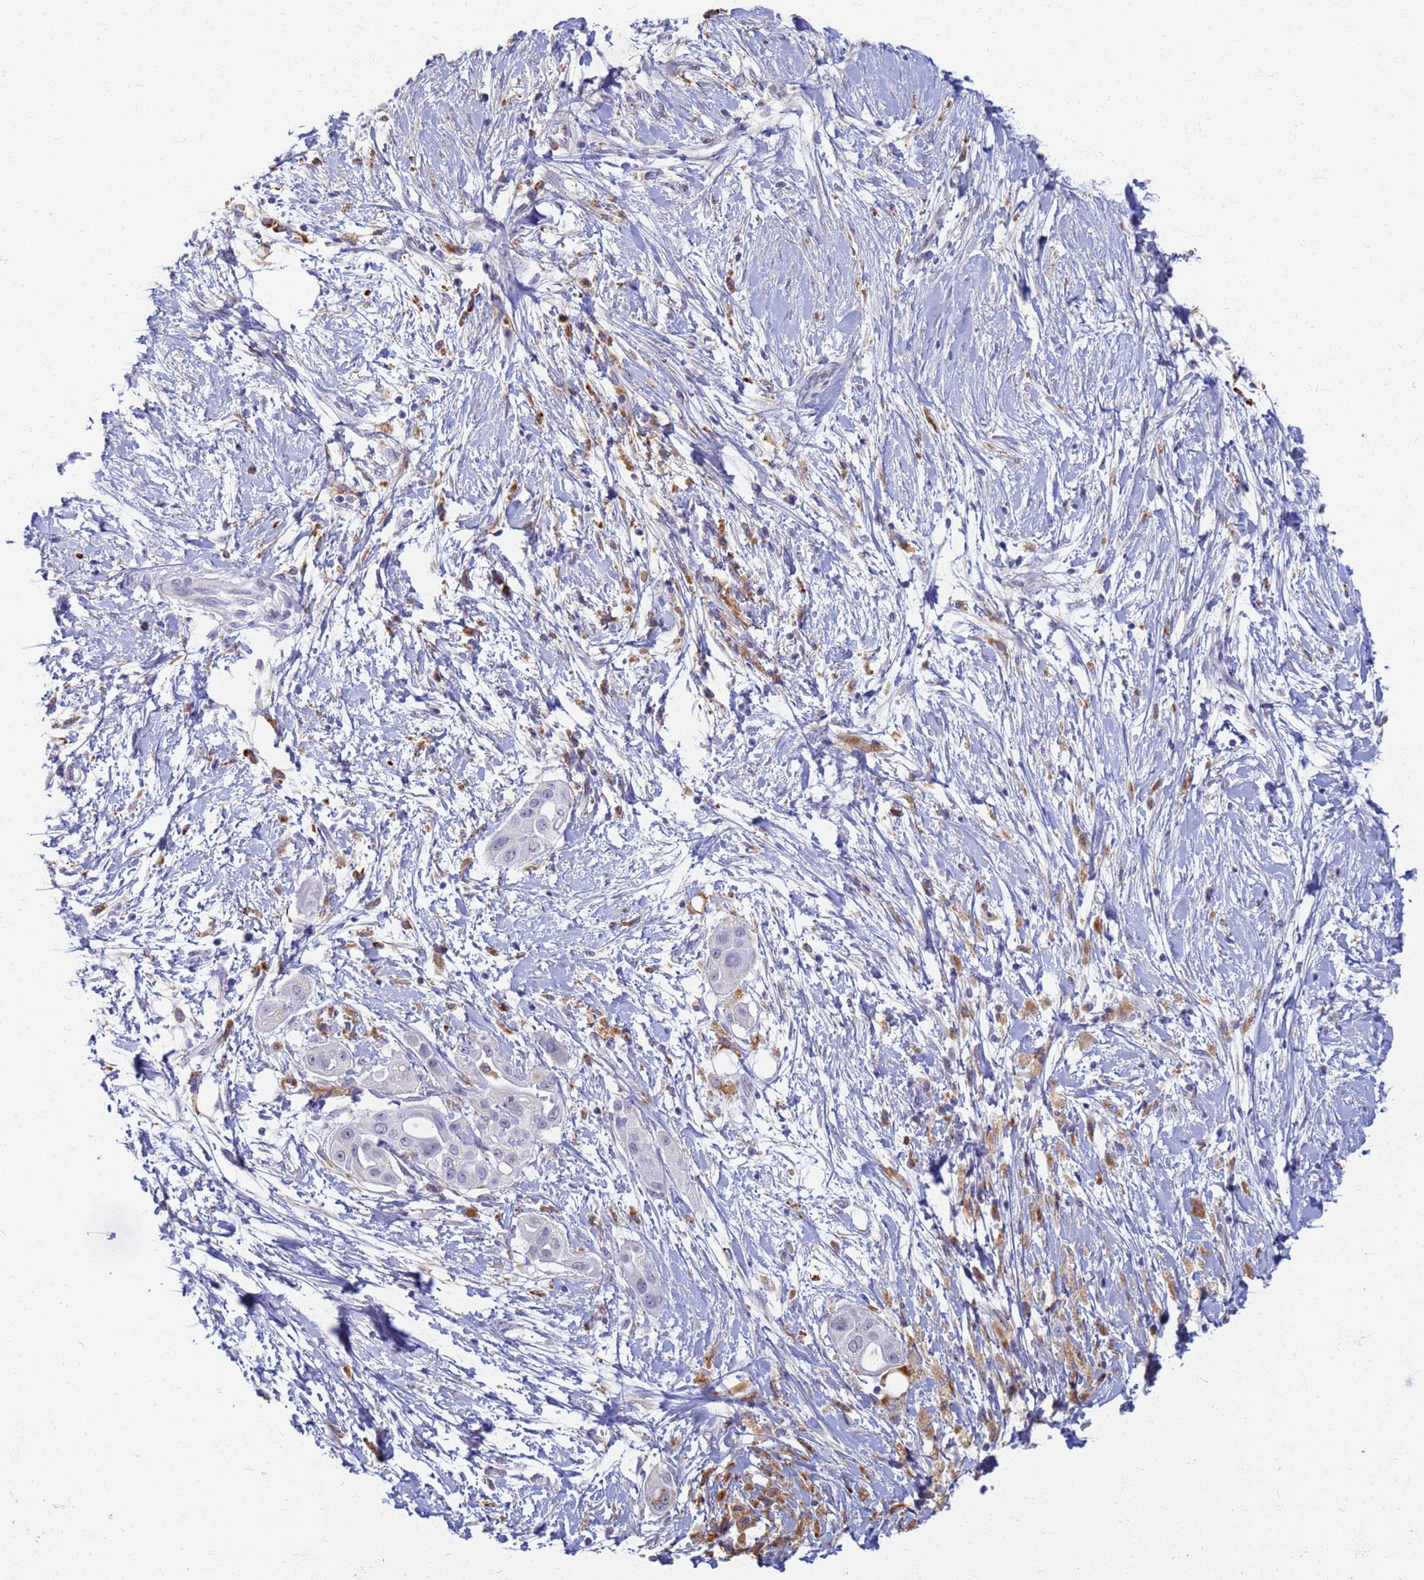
{"staining": {"intensity": "negative", "quantity": "none", "location": "none"}, "tissue": "pancreatic cancer", "cell_type": "Tumor cells", "image_type": "cancer", "snomed": [{"axis": "morphology", "description": "Adenocarcinoma, NOS"}, {"axis": "topography", "description": "Pancreas"}], "caption": "Human pancreatic adenocarcinoma stained for a protein using immunohistochemistry reveals no positivity in tumor cells.", "gene": "ATP6V1E1", "patient": {"sex": "male", "age": 68}}